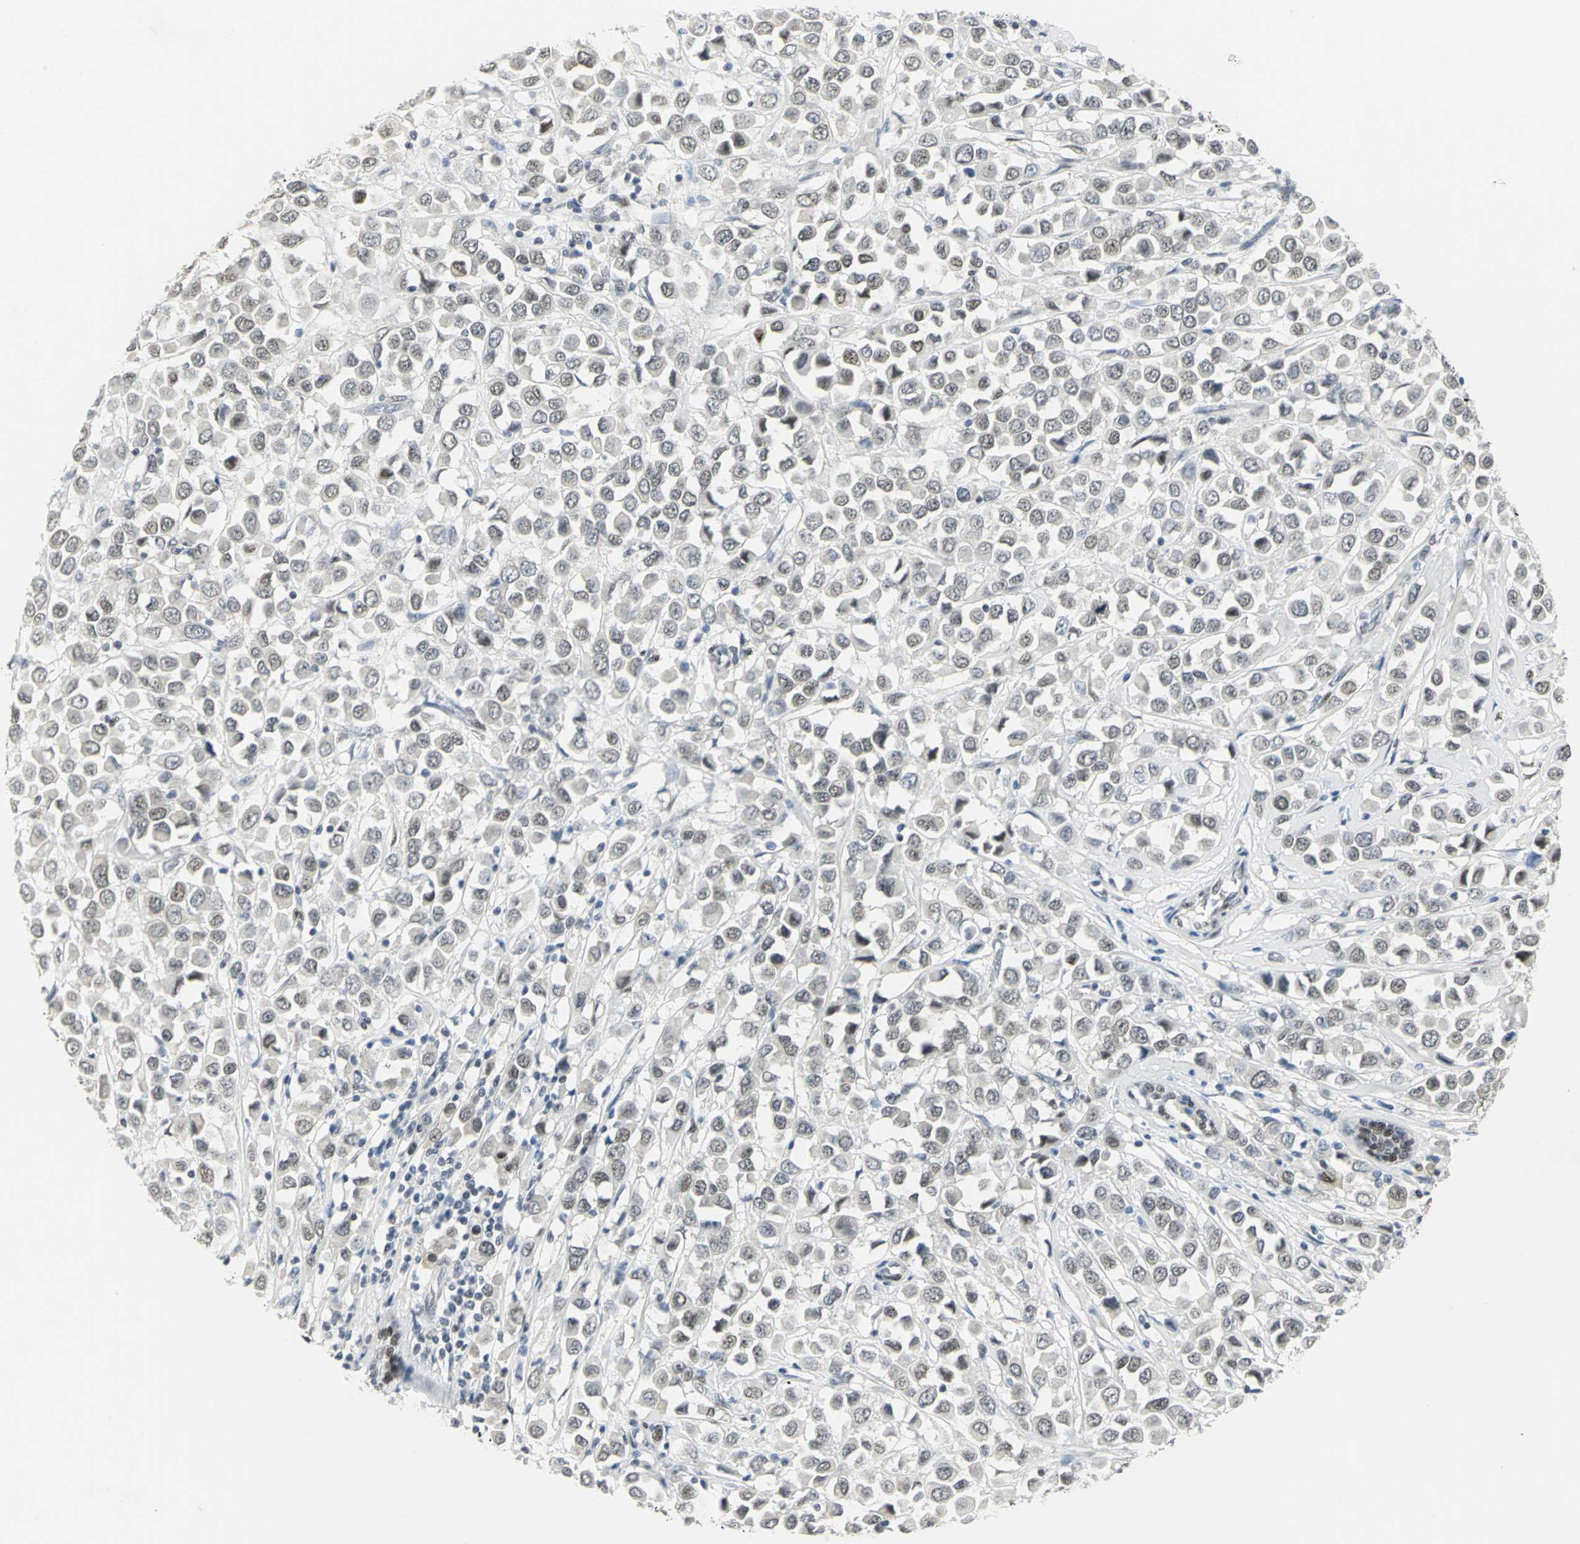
{"staining": {"intensity": "weak", "quantity": ">75%", "location": "nuclear"}, "tissue": "breast cancer", "cell_type": "Tumor cells", "image_type": "cancer", "snomed": [{"axis": "morphology", "description": "Duct carcinoma"}, {"axis": "topography", "description": "Breast"}], "caption": "The histopathology image shows immunohistochemical staining of breast invasive ductal carcinoma. There is weak nuclear staining is seen in about >75% of tumor cells.", "gene": "MEIS2", "patient": {"sex": "female", "age": 61}}